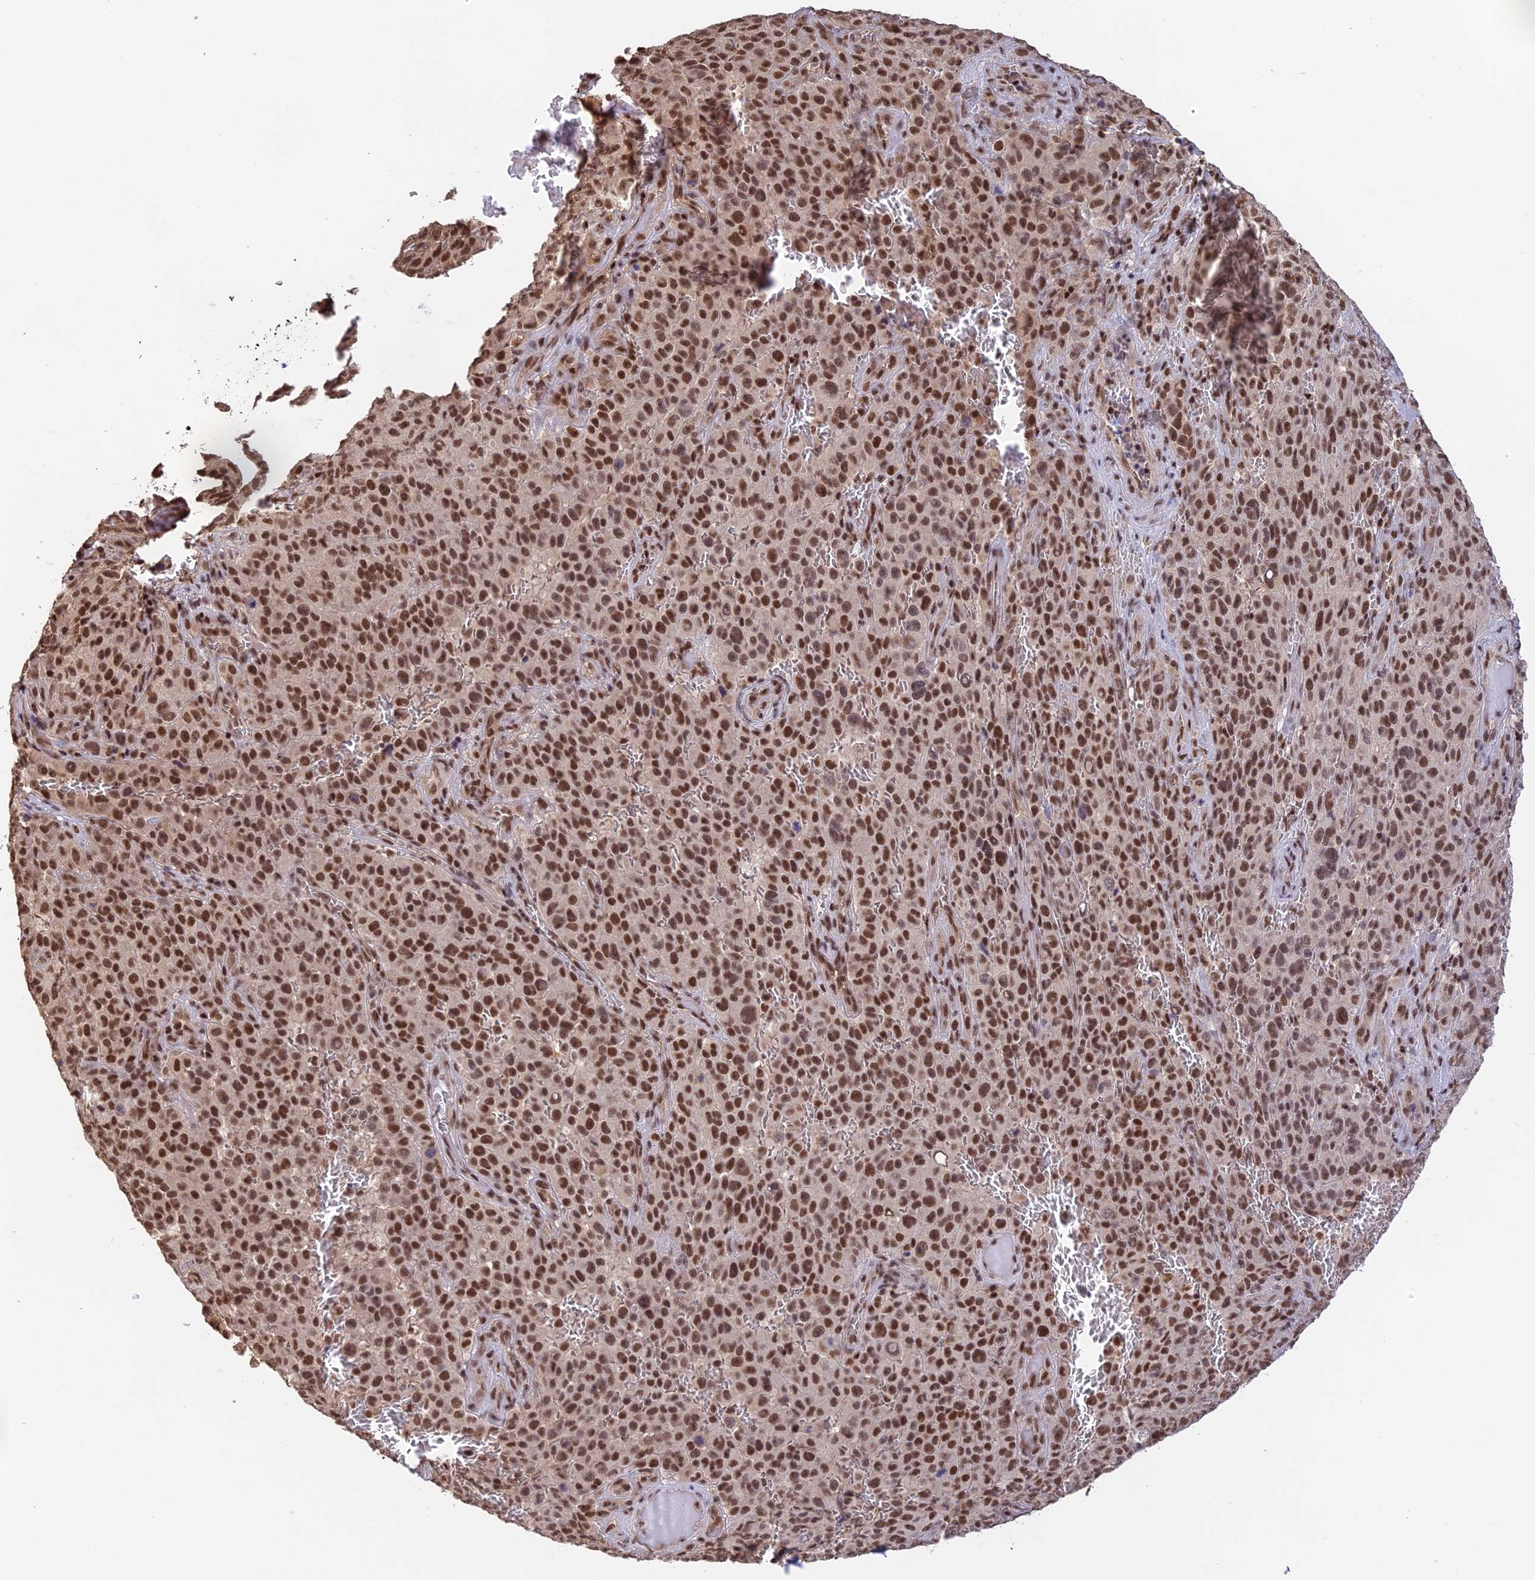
{"staining": {"intensity": "strong", "quantity": ">75%", "location": "nuclear"}, "tissue": "melanoma", "cell_type": "Tumor cells", "image_type": "cancer", "snomed": [{"axis": "morphology", "description": "Malignant melanoma, NOS"}, {"axis": "topography", "description": "Skin"}], "caption": "Immunohistochemical staining of human malignant melanoma reveals high levels of strong nuclear protein staining in about >75% of tumor cells. Nuclei are stained in blue.", "gene": "THAP11", "patient": {"sex": "female", "age": 82}}